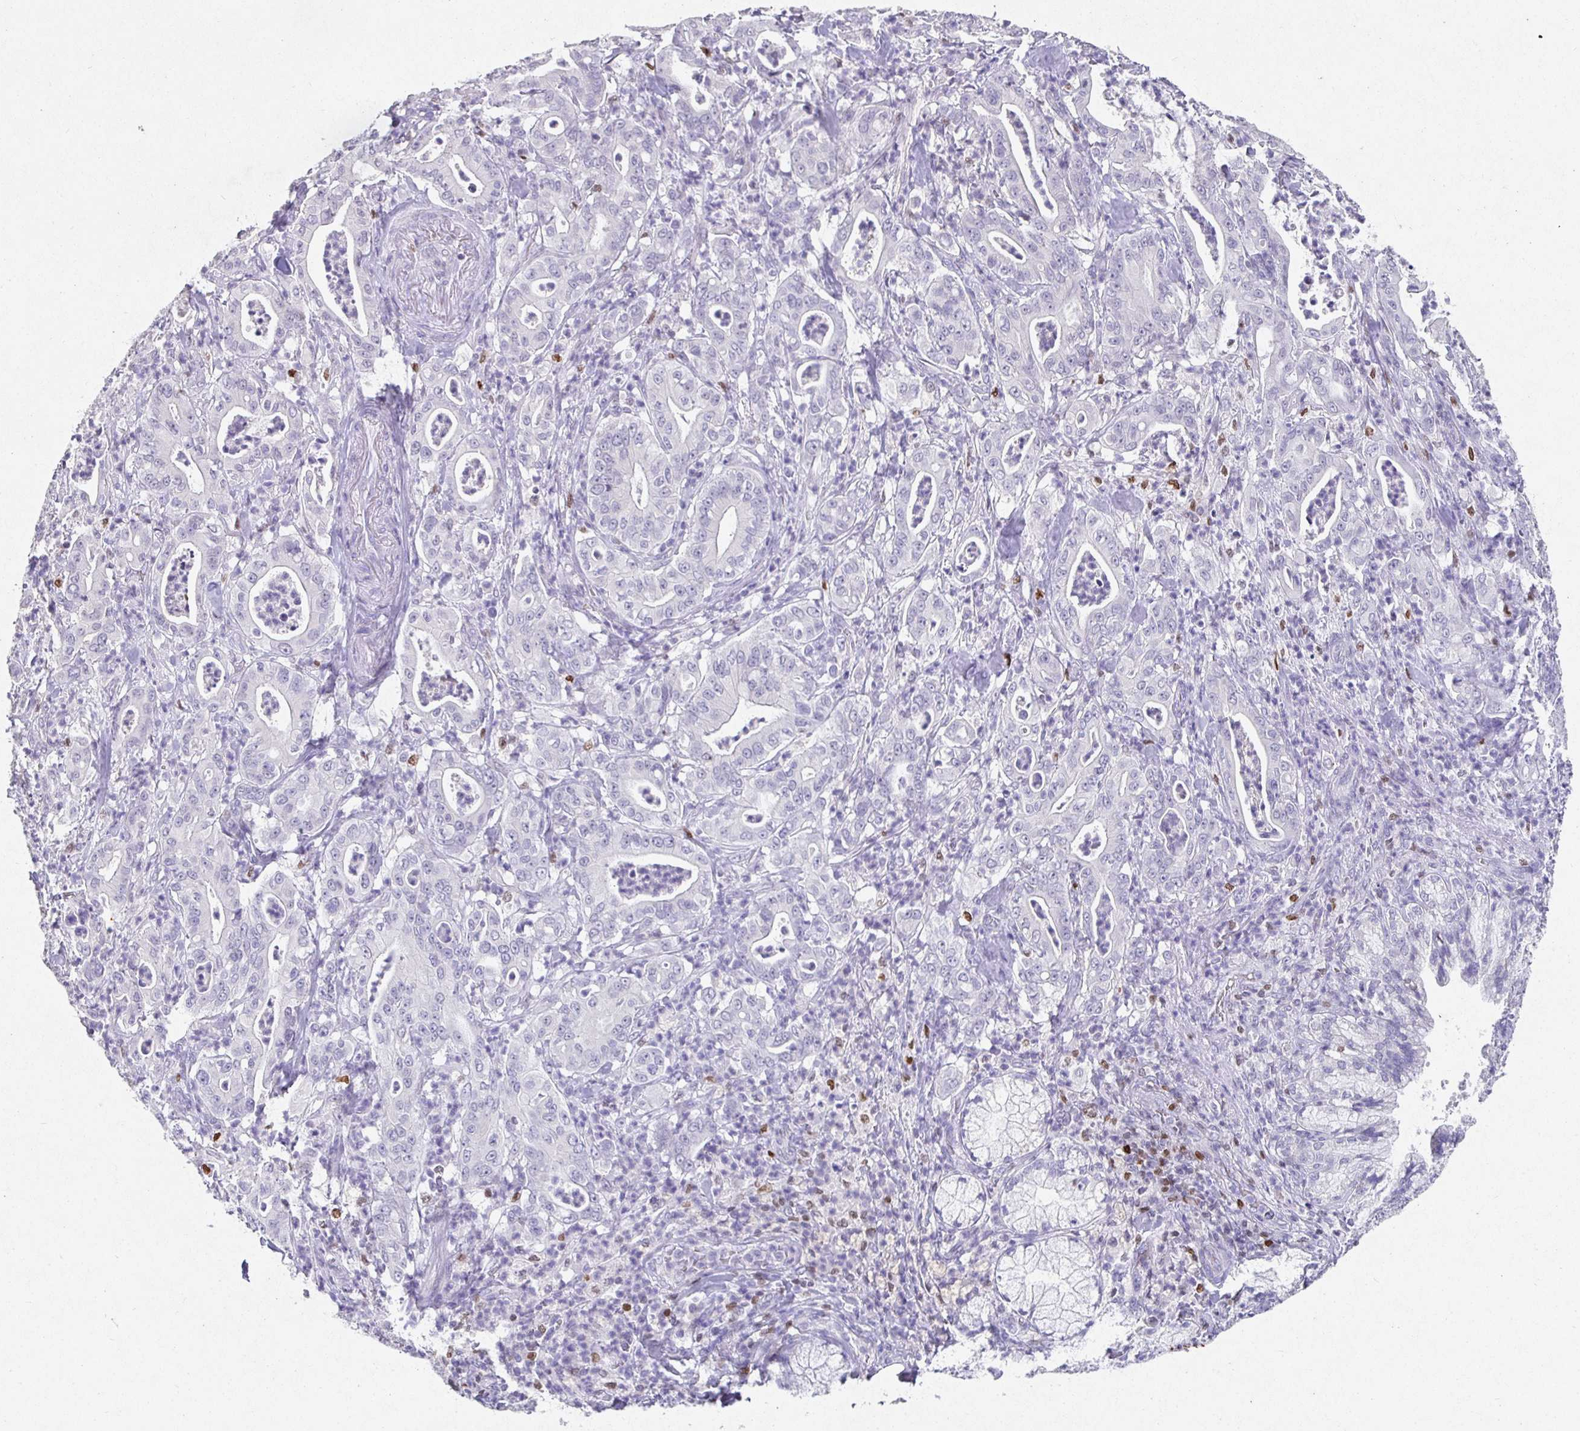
{"staining": {"intensity": "negative", "quantity": "none", "location": "none"}, "tissue": "pancreatic cancer", "cell_type": "Tumor cells", "image_type": "cancer", "snomed": [{"axis": "morphology", "description": "Adenocarcinoma, NOS"}, {"axis": "topography", "description": "Pancreas"}], "caption": "Pancreatic cancer stained for a protein using immunohistochemistry exhibits no positivity tumor cells.", "gene": "SATB1", "patient": {"sex": "male", "age": 71}}